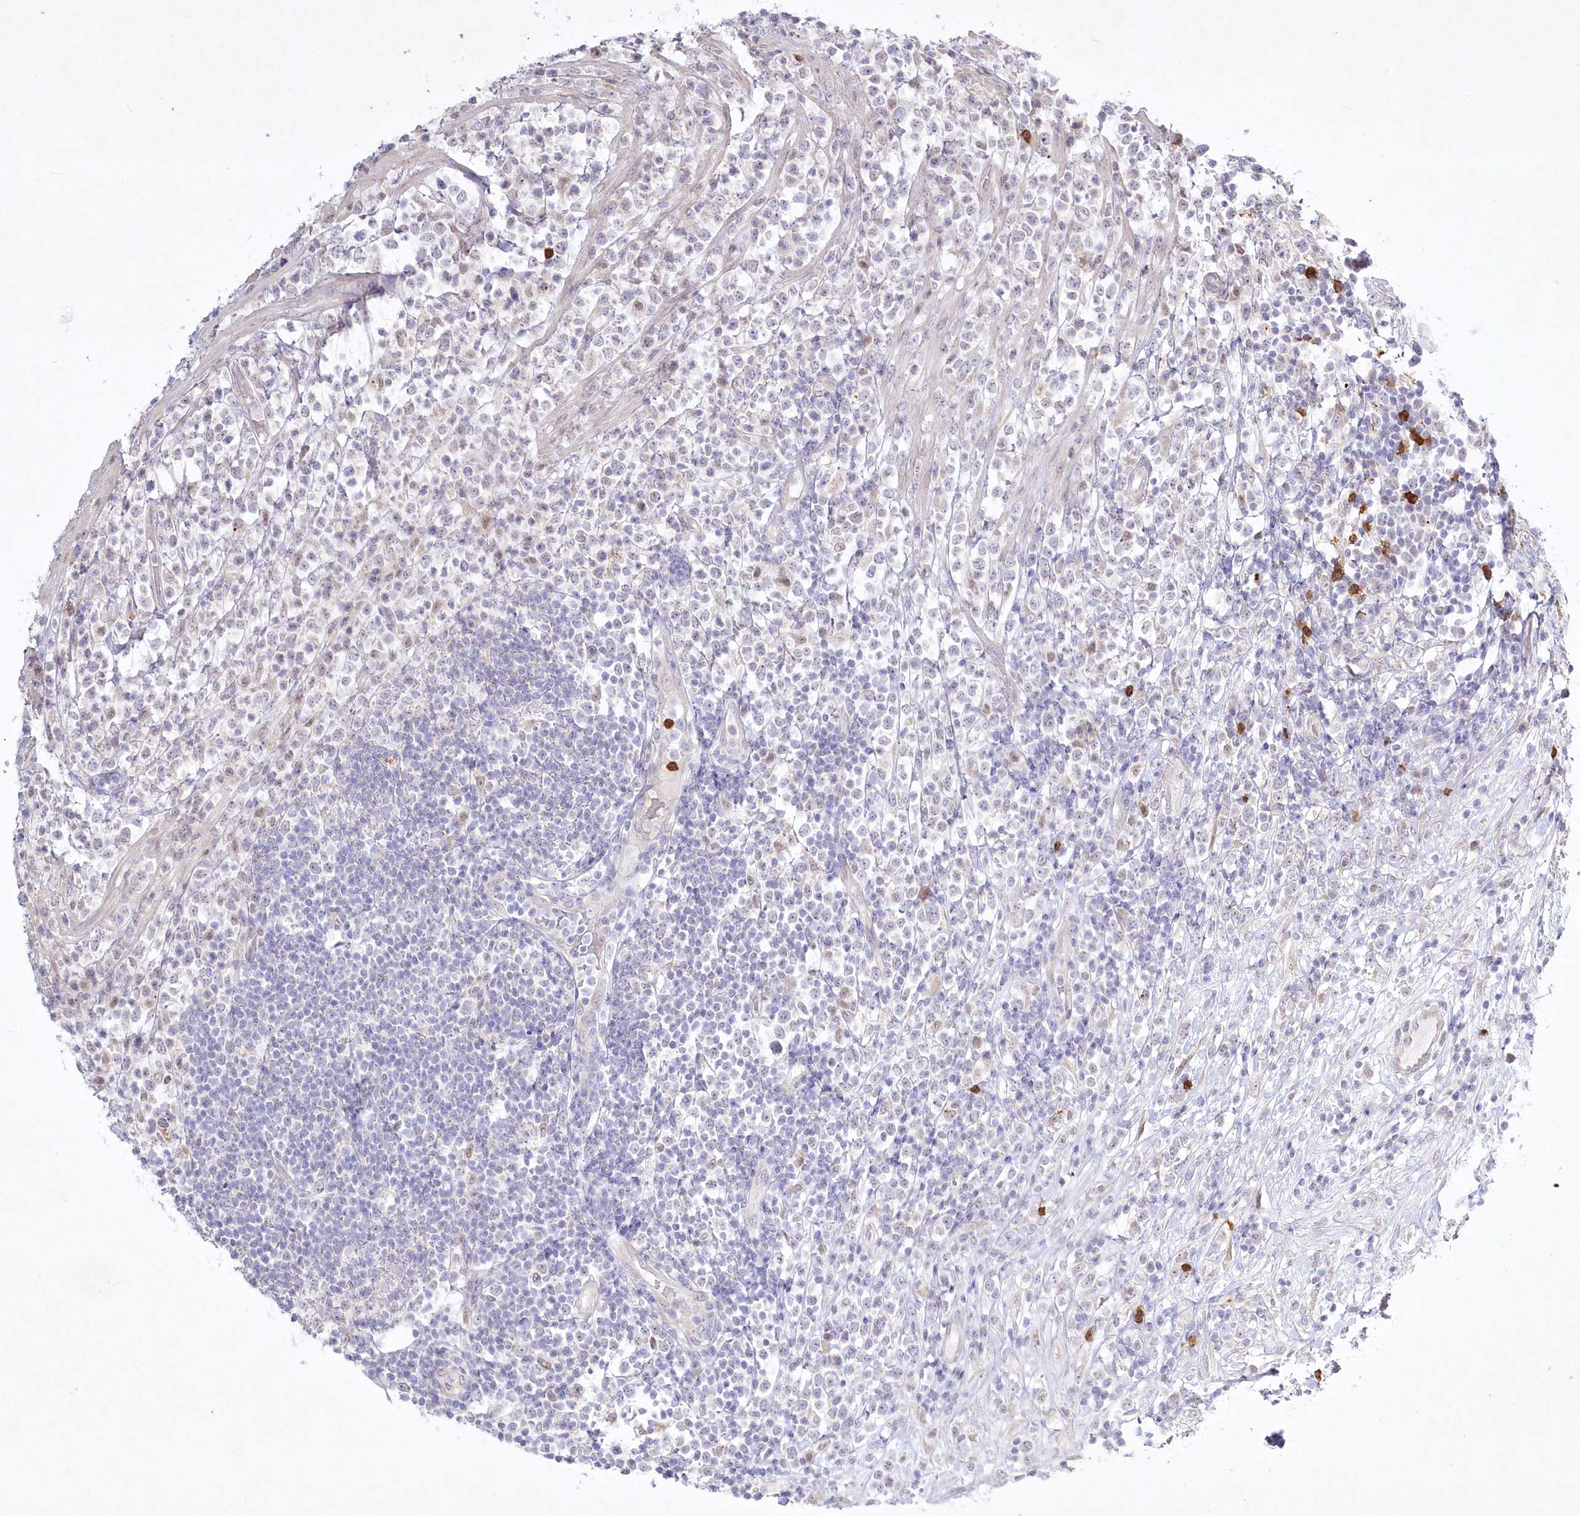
{"staining": {"intensity": "negative", "quantity": "none", "location": "none"}, "tissue": "lymphoma", "cell_type": "Tumor cells", "image_type": "cancer", "snomed": [{"axis": "morphology", "description": "Malignant lymphoma, non-Hodgkin's type, High grade"}, {"axis": "topography", "description": "Colon"}], "caption": "A photomicrograph of malignant lymphoma, non-Hodgkin's type (high-grade) stained for a protein demonstrates no brown staining in tumor cells.", "gene": "ABITRAM", "patient": {"sex": "female", "age": 53}}